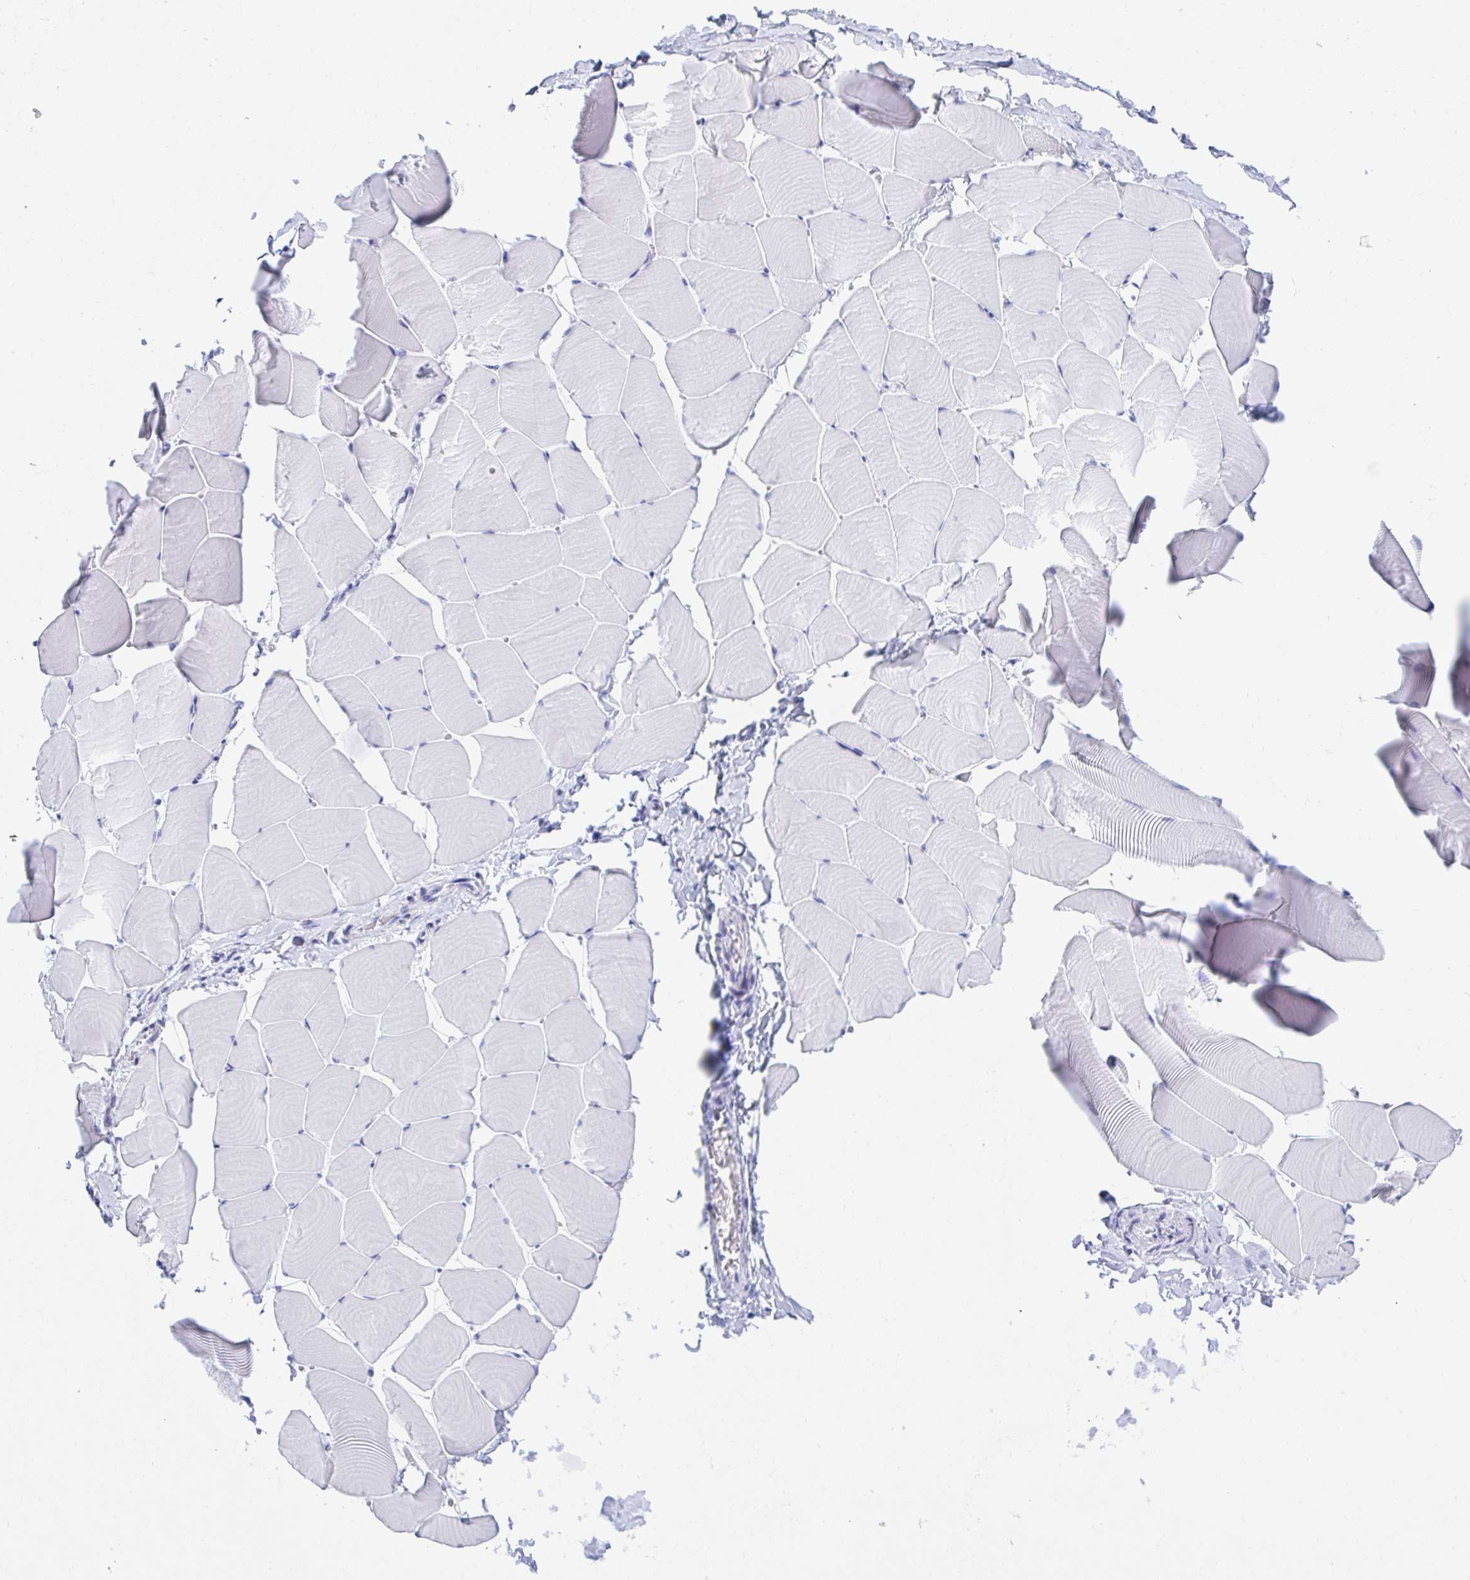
{"staining": {"intensity": "negative", "quantity": "none", "location": "none"}, "tissue": "skeletal muscle", "cell_type": "Myocytes", "image_type": "normal", "snomed": [{"axis": "morphology", "description": "Normal tissue, NOS"}, {"axis": "topography", "description": "Skeletal muscle"}], "caption": "Micrograph shows no significant protein positivity in myocytes of normal skeletal muscle.", "gene": "CD7", "patient": {"sex": "male", "age": 25}}